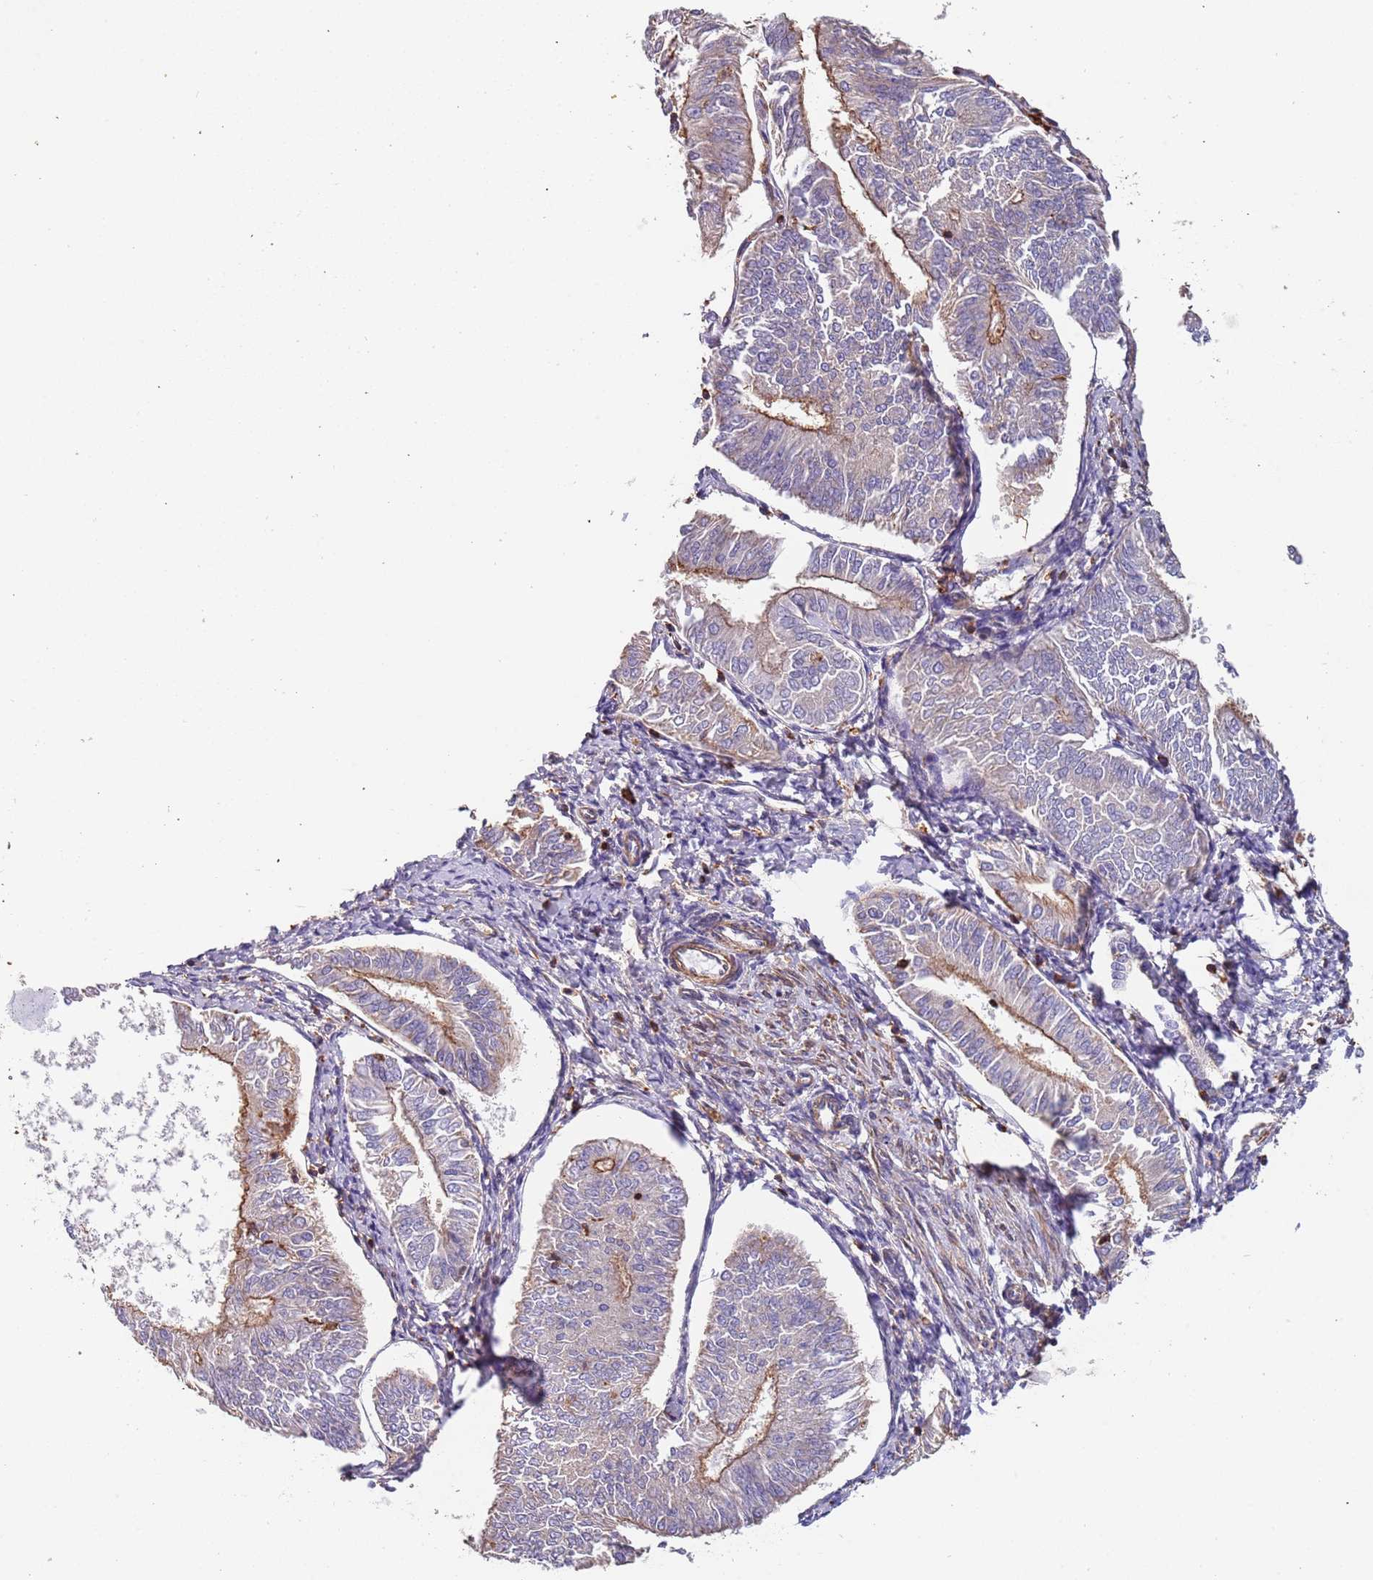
{"staining": {"intensity": "moderate", "quantity": "<25%", "location": "cytoplasmic/membranous"}, "tissue": "endometrial cancer", "cell_type": "Tumor cells", "image_type": "cancer", "snomed": [{"axis": "morphology", "description": "Adenocarcinoma, NOS"}, {"axis": "topography", "description": "Endometrium"}], "caption": "Human endometrial adenocarcinoma stained for a protein (brown) displays moderate cytoplasmic/membranous positive staining in approximately <25% of tumor cells.", "gene": "SYT4", "patient": {"sex": "female", "age": 58}}